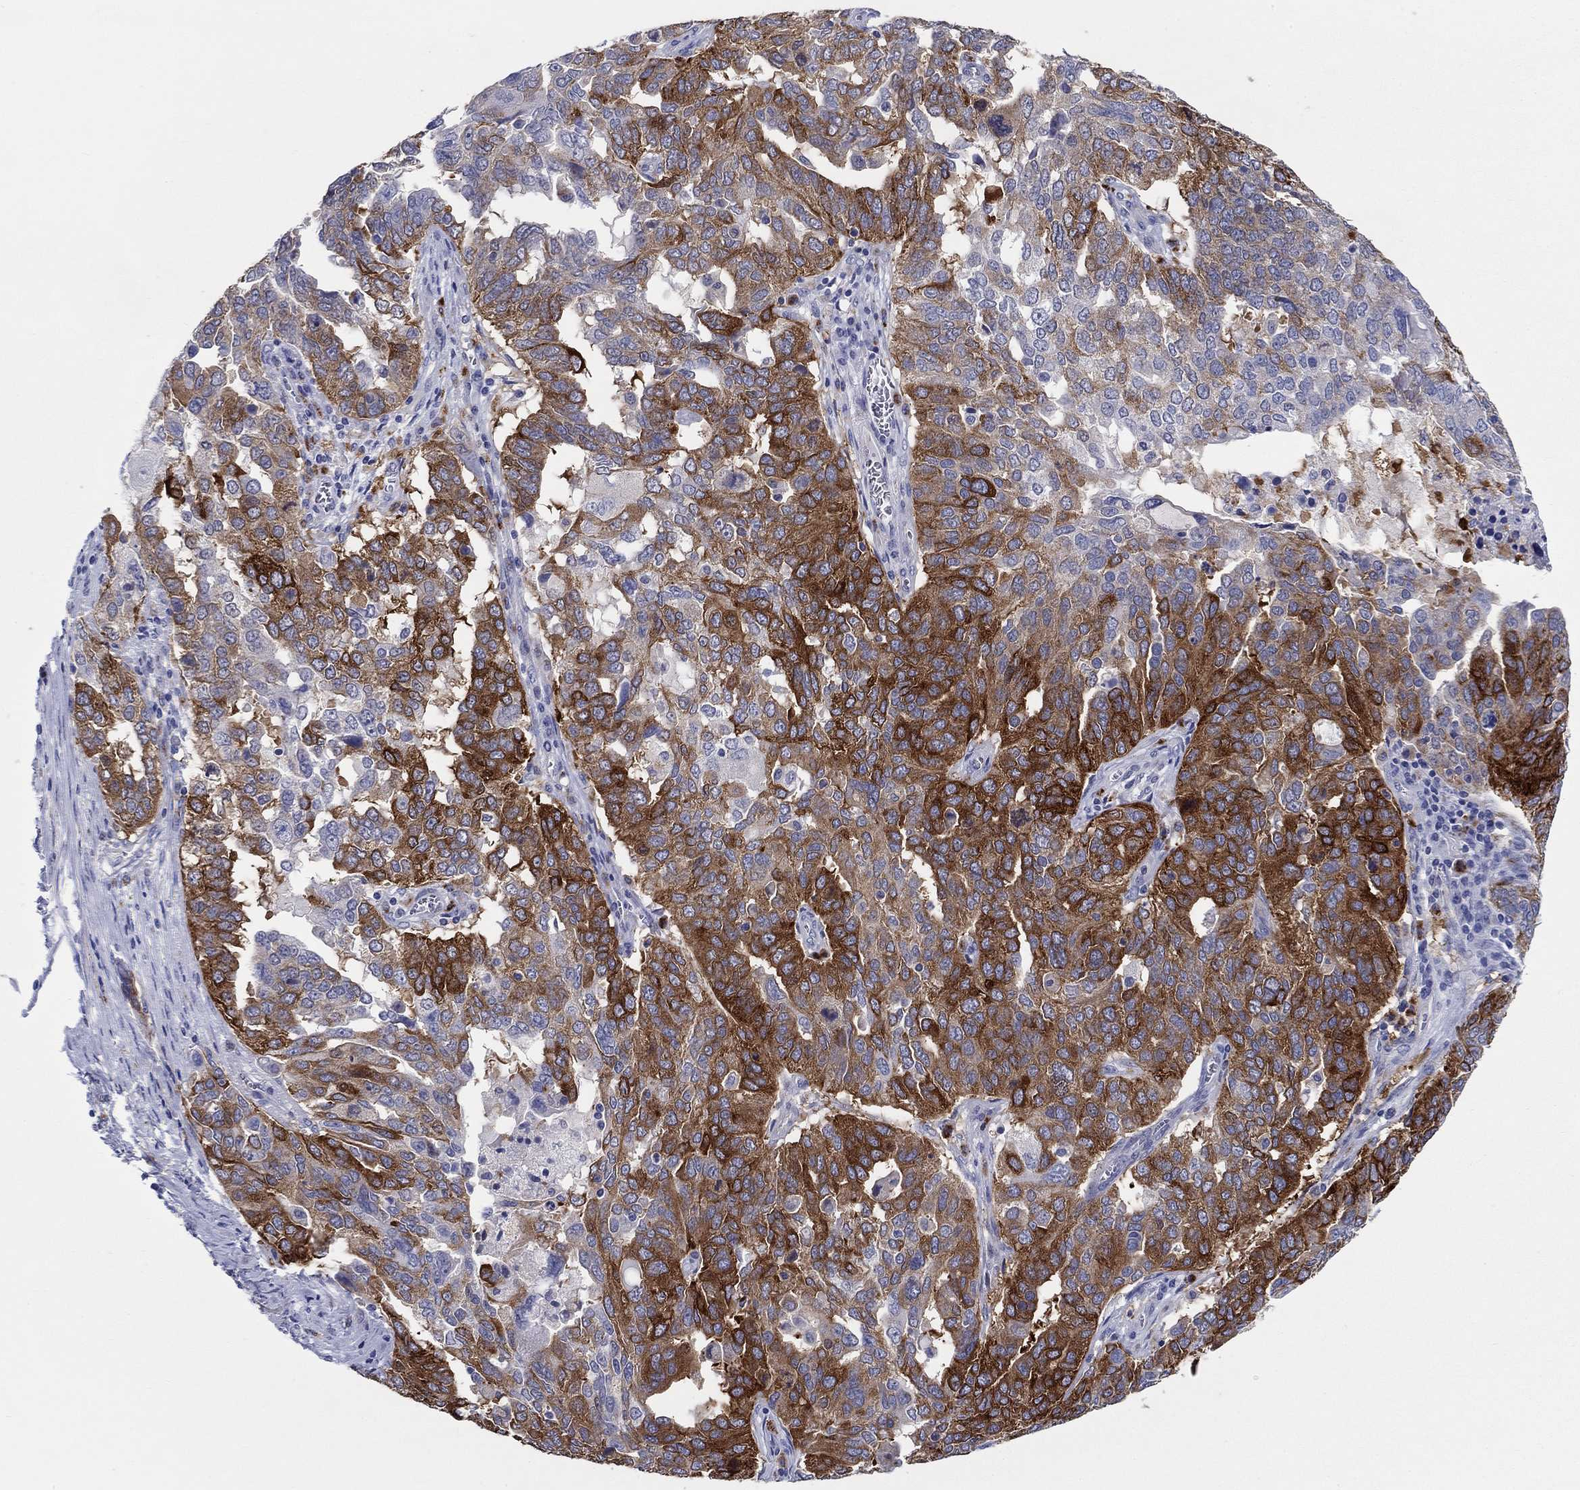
{"staining": {"intensity": "strong", "quantity": ">75%", "location": "cytoplasmic/membranous"}, "tissue": "ovarian cancer", "cell_type": "Tumor cells", "image_type": "cancer", "snomed": [{"axis": "morphology", "description": "Carcinoma, endometroid"}, {"axis": "topography", "description": "Soft tissue"}, {"axis": "topography", "description": "Ovary"}], "caption": "This is an image of immunohistochemistry (IHC) staining of endometroid carcinoma (ovarian), which shows strong staining in the cytoplasmic/membranous of tumor cells.", "gene": "RAP1GAP", "patient": {"sex": "female", "age": 52}}